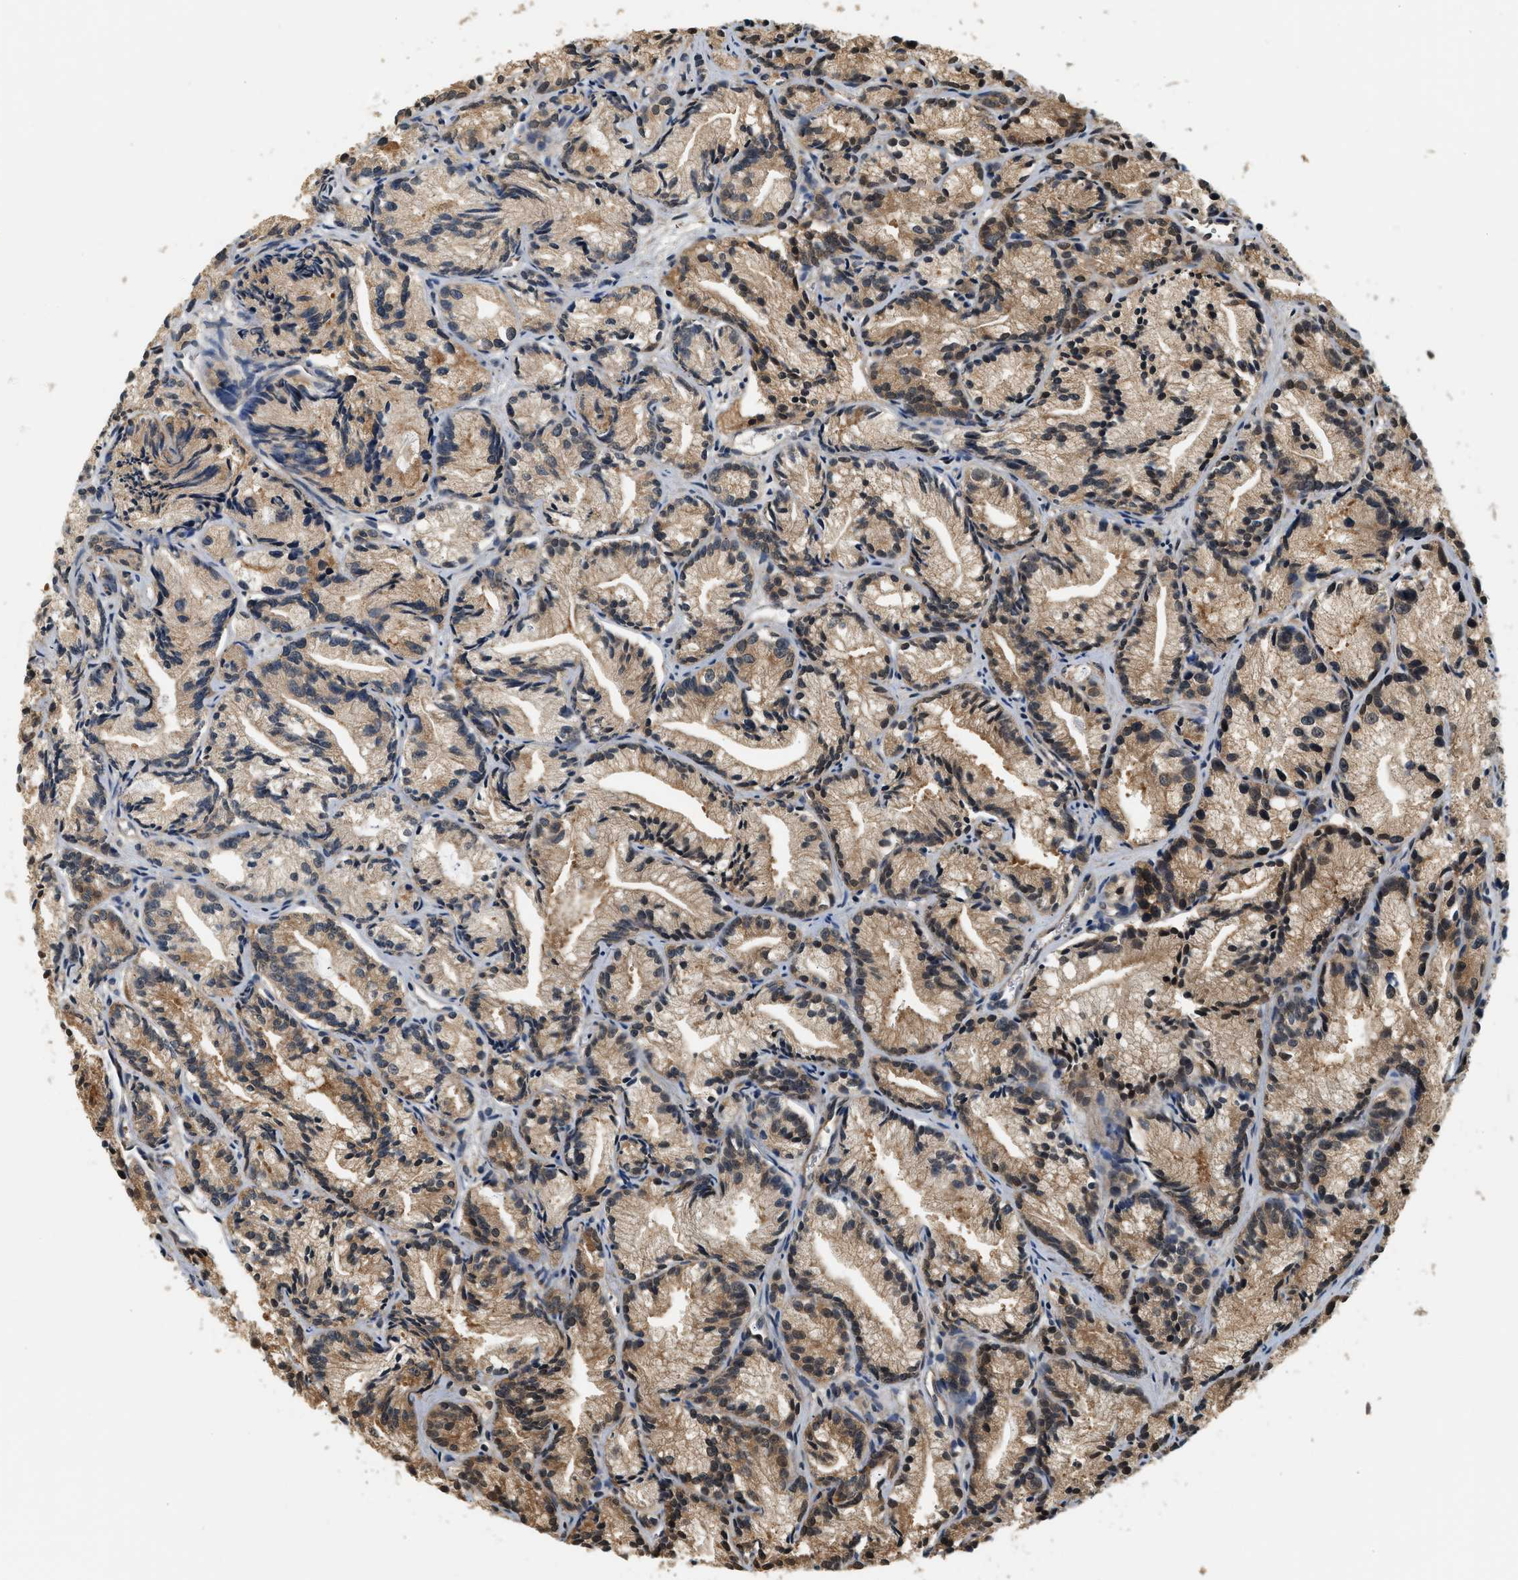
{"staining": {"intensity": "moderate", "quantity": ">75%", "location": "cytoplasmic/membranous"}, "tissue": "prostate cancer", "cell_type": "Tumor cells", "image_type": "cancer", "snomed": [{"axis": "morphology", "description": "Adenocarcinoma, Low grade"}, {"axis": "topography", "description": "Prostate"}], "caption": "Protein staining of low-grade adenocarcinoma (prostate) tissue reveals moderate cytoplasmic/membranous expression in approximately >75% of tumor cells. The protein of interest is stained brown, and the nuclei are stained in blue (DAB IHC with brightfield microscopy, high magnification).", "gene": "PSMD3", "patient": {"sex": "male", "age": 89}}